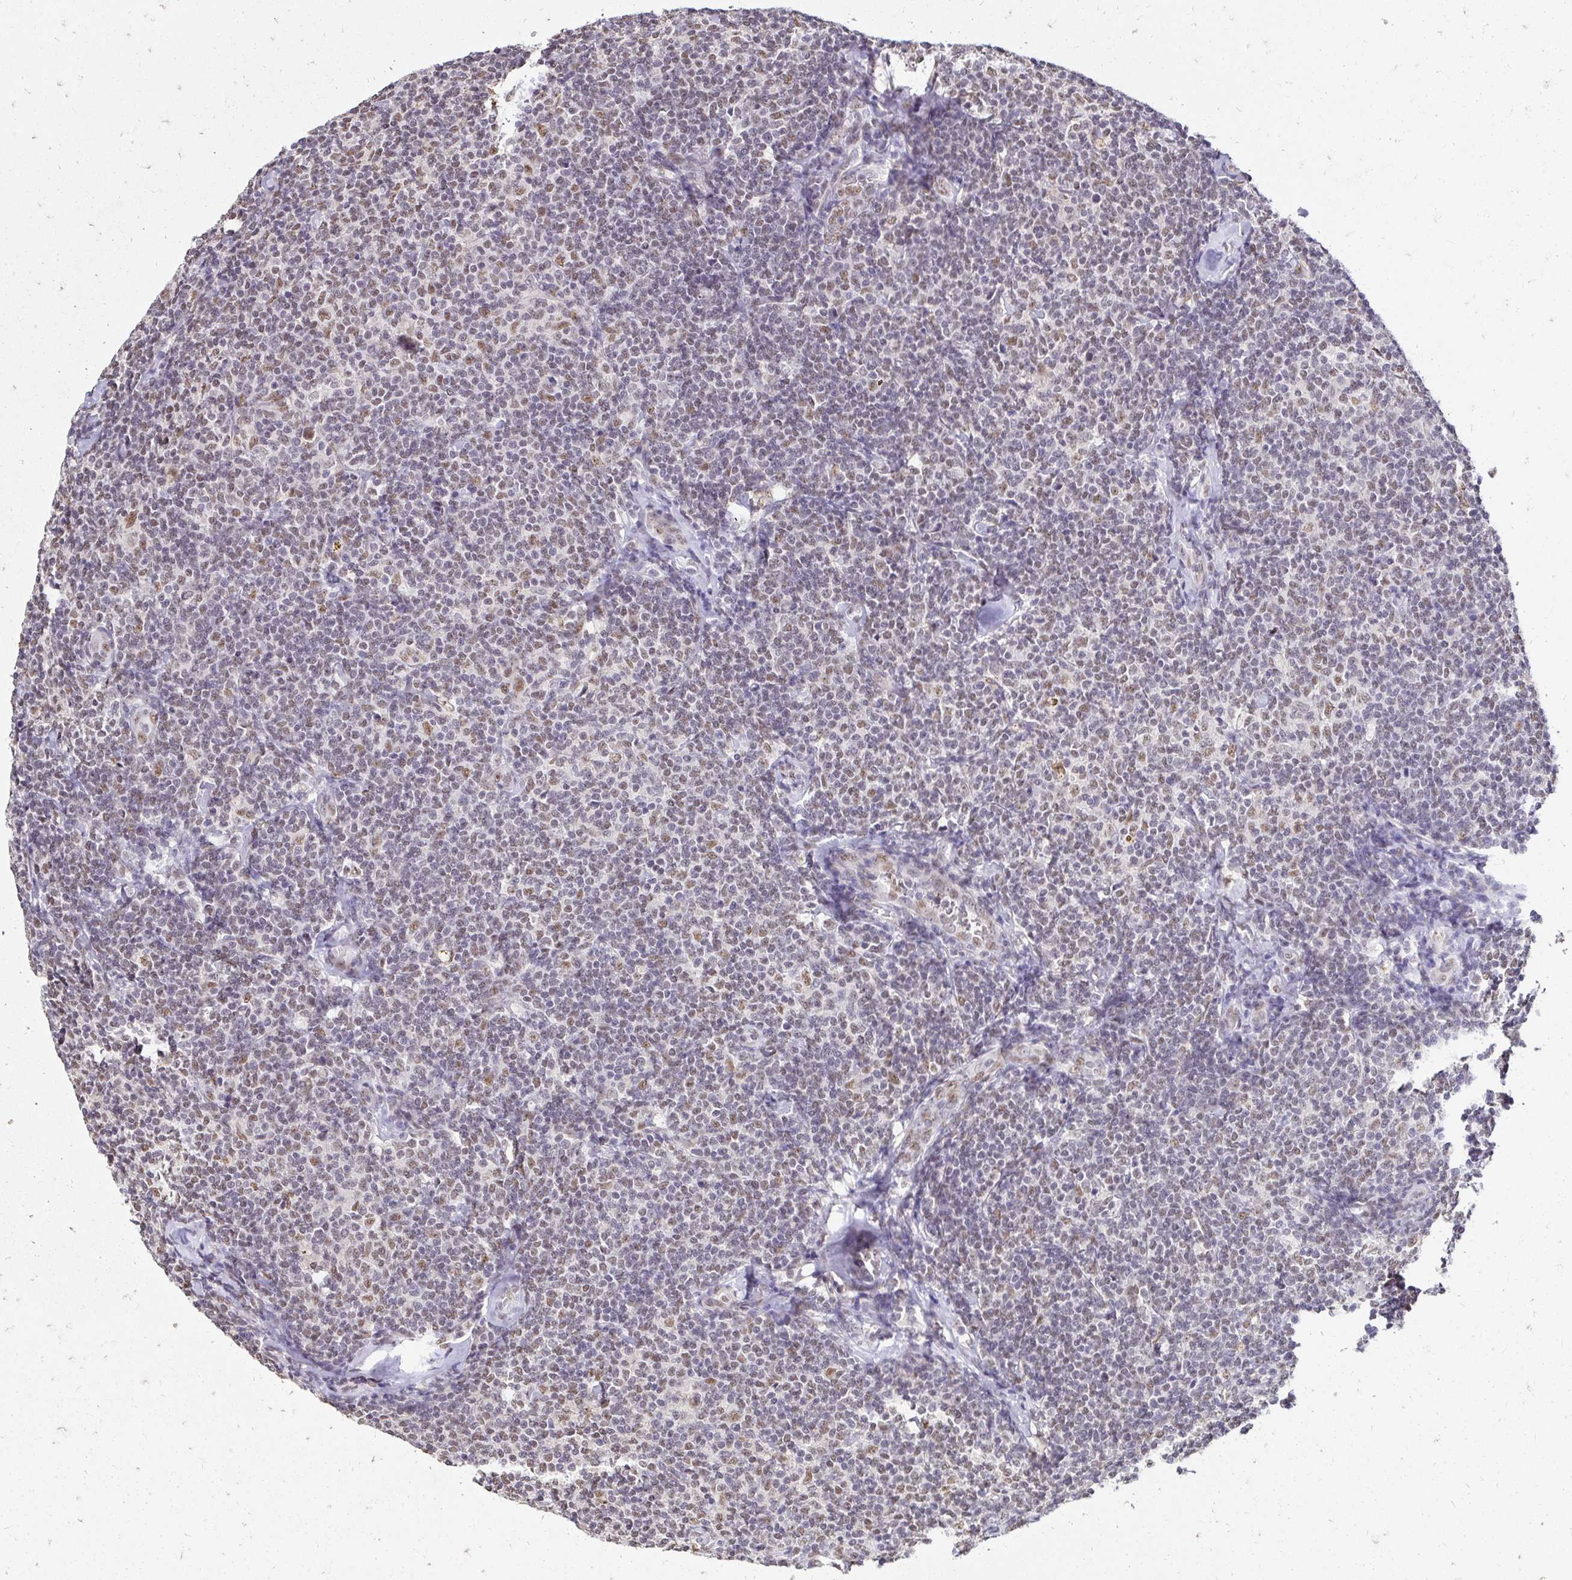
{"staining": {"intensity": "moderate", "quantity": "25%-75%", "location": "nuclear"}, "tissue": "lymphoma", "cell_type": "Tumor cells", "image_type": "cancer", "snomed": [{"axis": "morphology", "description": "Malignant lymphoma, non-Hodgkin's type, Low grade"}, {"axis": "topography", "description": "Lymph node"}], "caption": "Lymphoma stained with immunohistochemistry demonstrates moderate nuclear expression in approximately 25%-75% of tumor cells.", "gene": "RIMS4", "patient": {"sex": "female", "age": 56}}